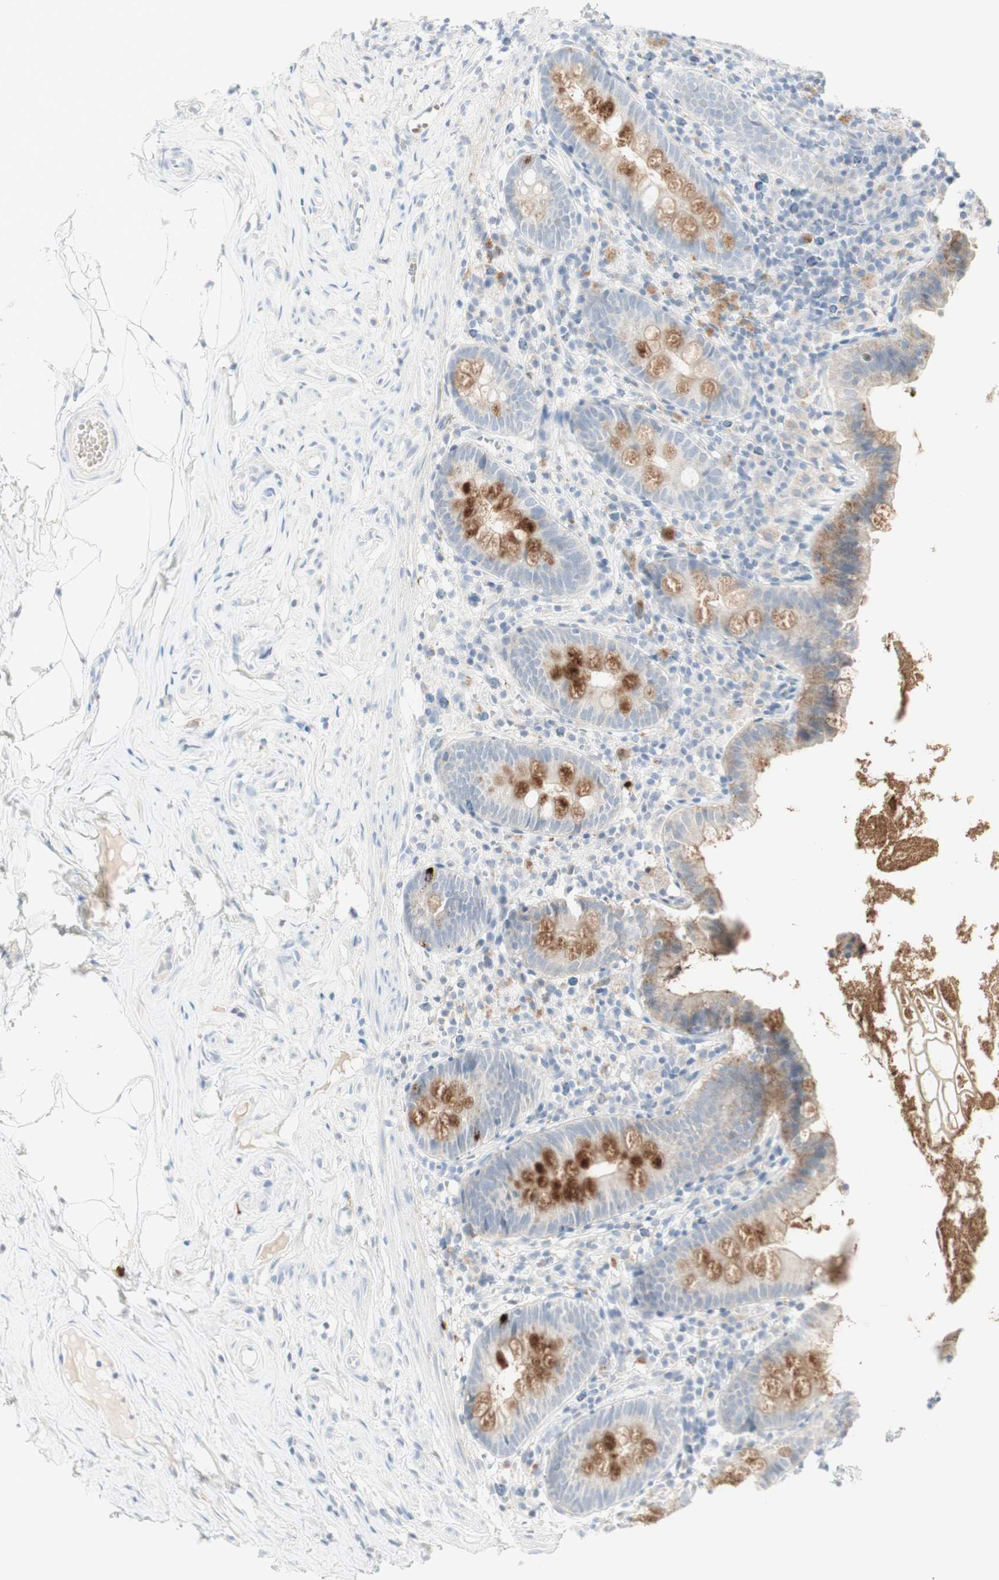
{"staining": {"intensity": "moderate", "quantity": "25%-75%", "location": "cytoplasmic/membranous"}, "tissue": "appendix", "cell_type": "Glandular cells", "image_type": "normal", "snomed": [{"axis": "morphology", "description": "Normal tissue, NOS"}, {"axis": "topography", "description": "Appendix"}], "caption": "A brown stain shows moderate cytoplasmic/membranous staining of a protein in glandular cells of benign appendix. (Stains: DAB (3,3'-diaminobenzidine) in brown, nuclei in blue, Microscopy: brightfield microscopy at high magnification).", "gene": "MDK", "patient": {"sex": "male", "age": 52}}